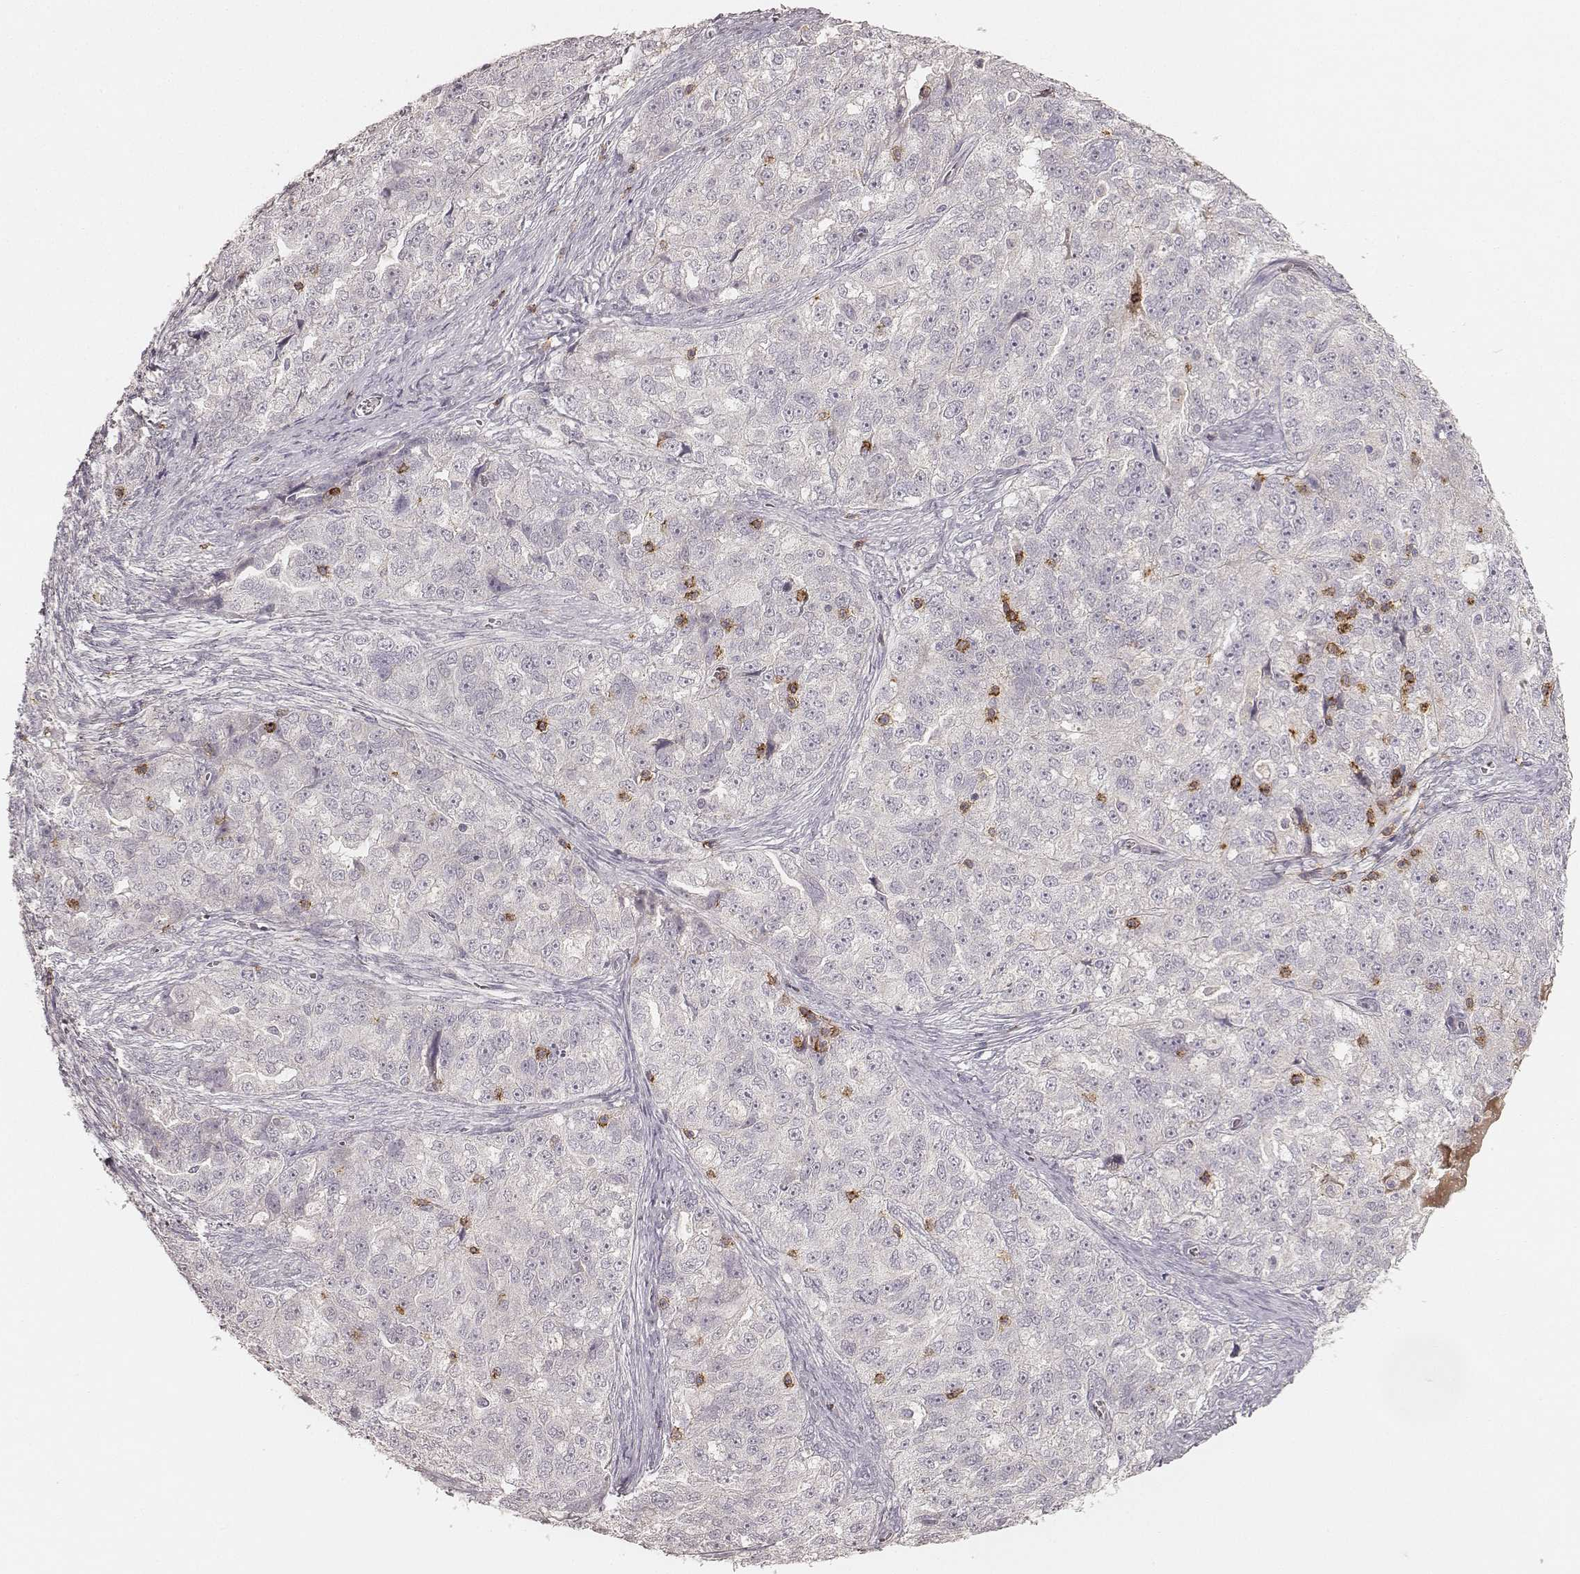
{"staining": {"intensity": "negative", "quantity": "none", "location": "none"}, "tissue": "ovarian cancer", "cell_type": "Tumor cells", "image_type": "cancer", "snomed": [{"axis": "morphology", "description": "Cystadenocarcinoma, serous, NOS"}, {"axis": "topography", "description": "Ovary"}], "caption": "Photomicrograph shows no significant protein staining in tumor cells of ovarian serous cystadenocarcinoma.", "gene": "CD8A", "patient": {"sex": "female", "age": 51}}